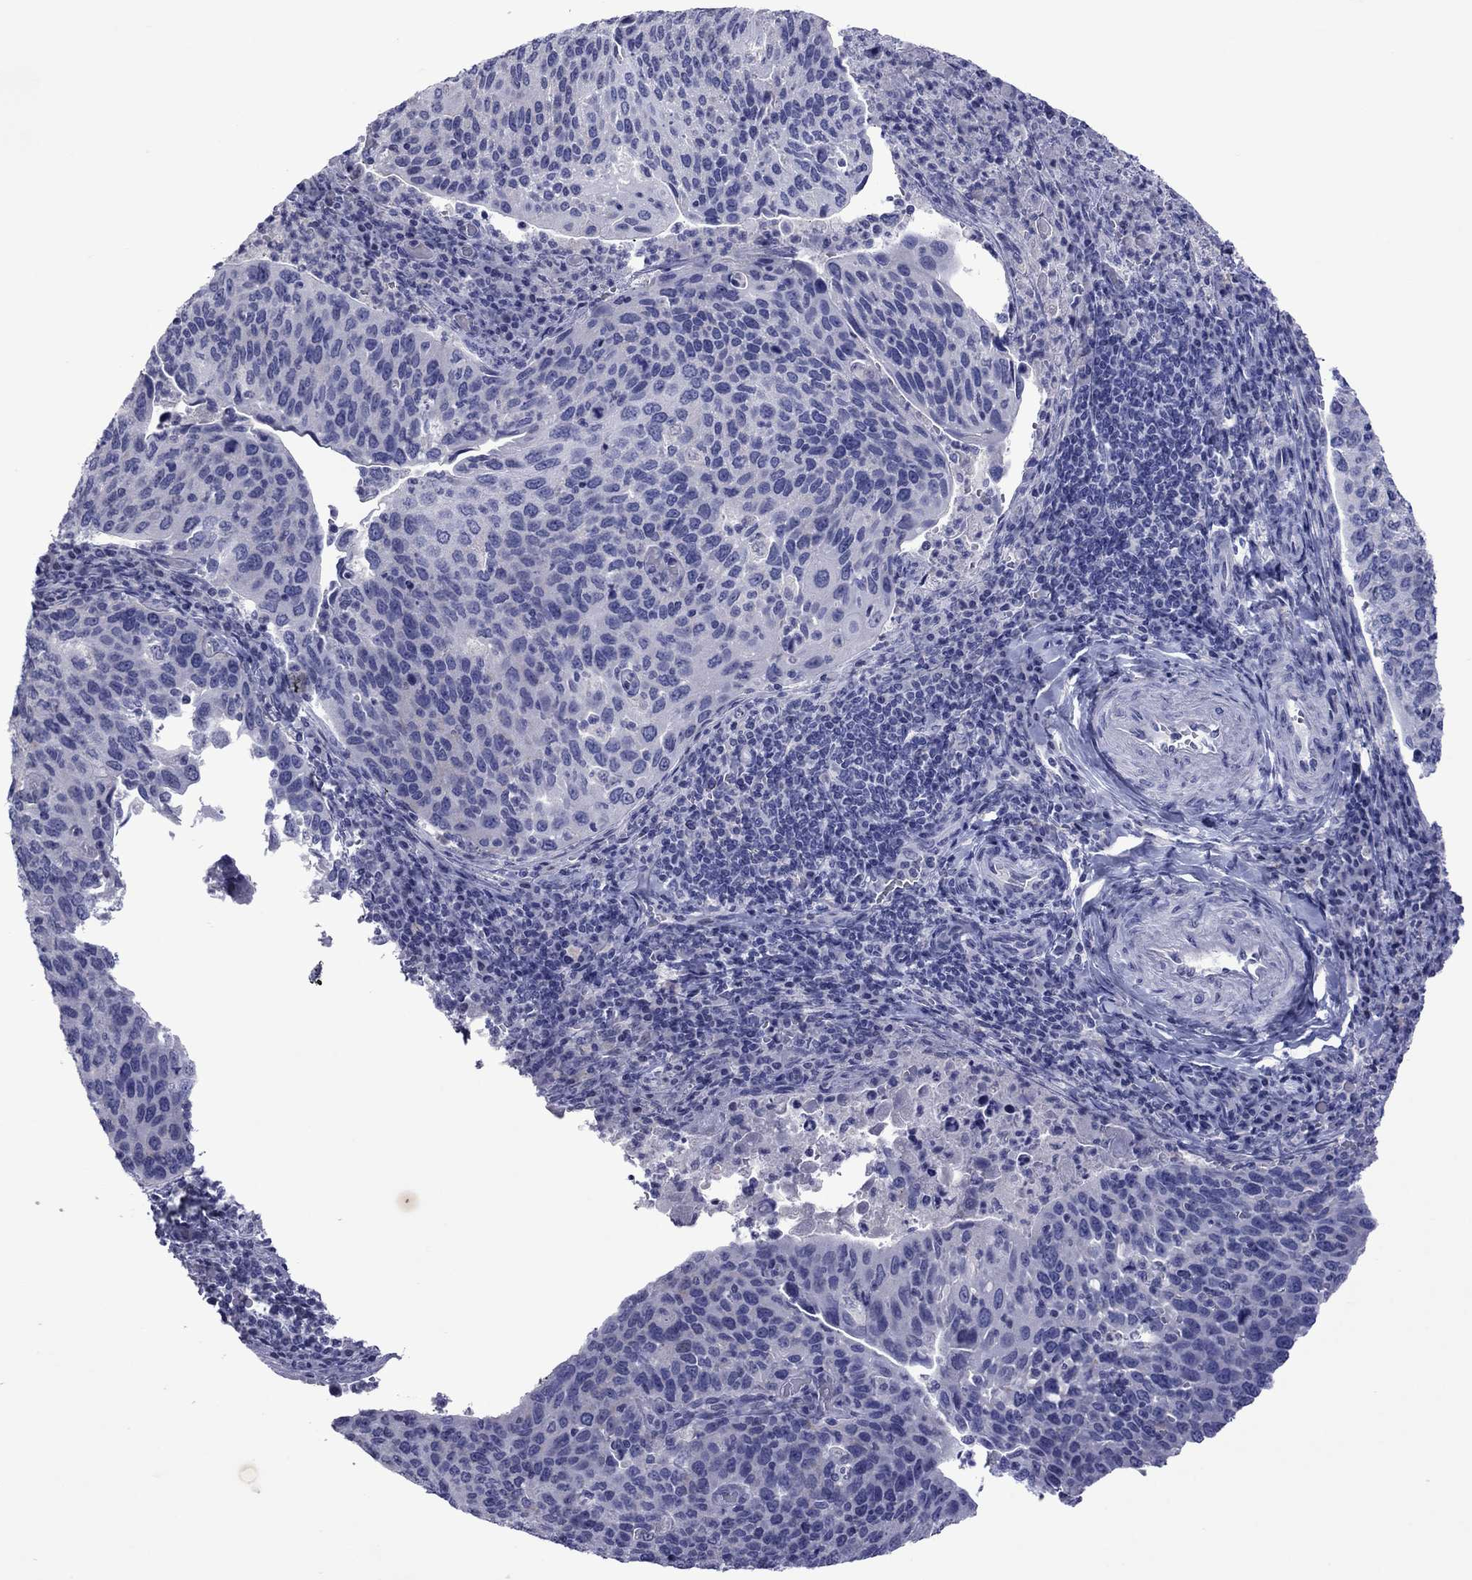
{"staining": {"intensity": "negative", "quantity": "none", "location": "none"}, "tissue": "cervical cancer", "cell_type": "Tumor cells", "image_type": "cancer", "snomed": [{"axis": "morphology", "description": "Squamous cell carcinoma, NOS"}, {"axis": "topography", "description": "Cervix"}], "caption": "Immunohistochemistry (IHC) image of neoplastic tissue: human cervical cancer stained with DAB (3,3'-diaminobenzidine) demonstrates no significant protein positivity in tumor cells. The staining was performed using DAB (3,3'-diaminobenzidine) to visualize the protein expression in brown, while the nuclei were stained in blue with hematoxylin (Magnification: 20x).", "gene": "PIWIL1", "patient": {"sex": "female", "age": 54}}